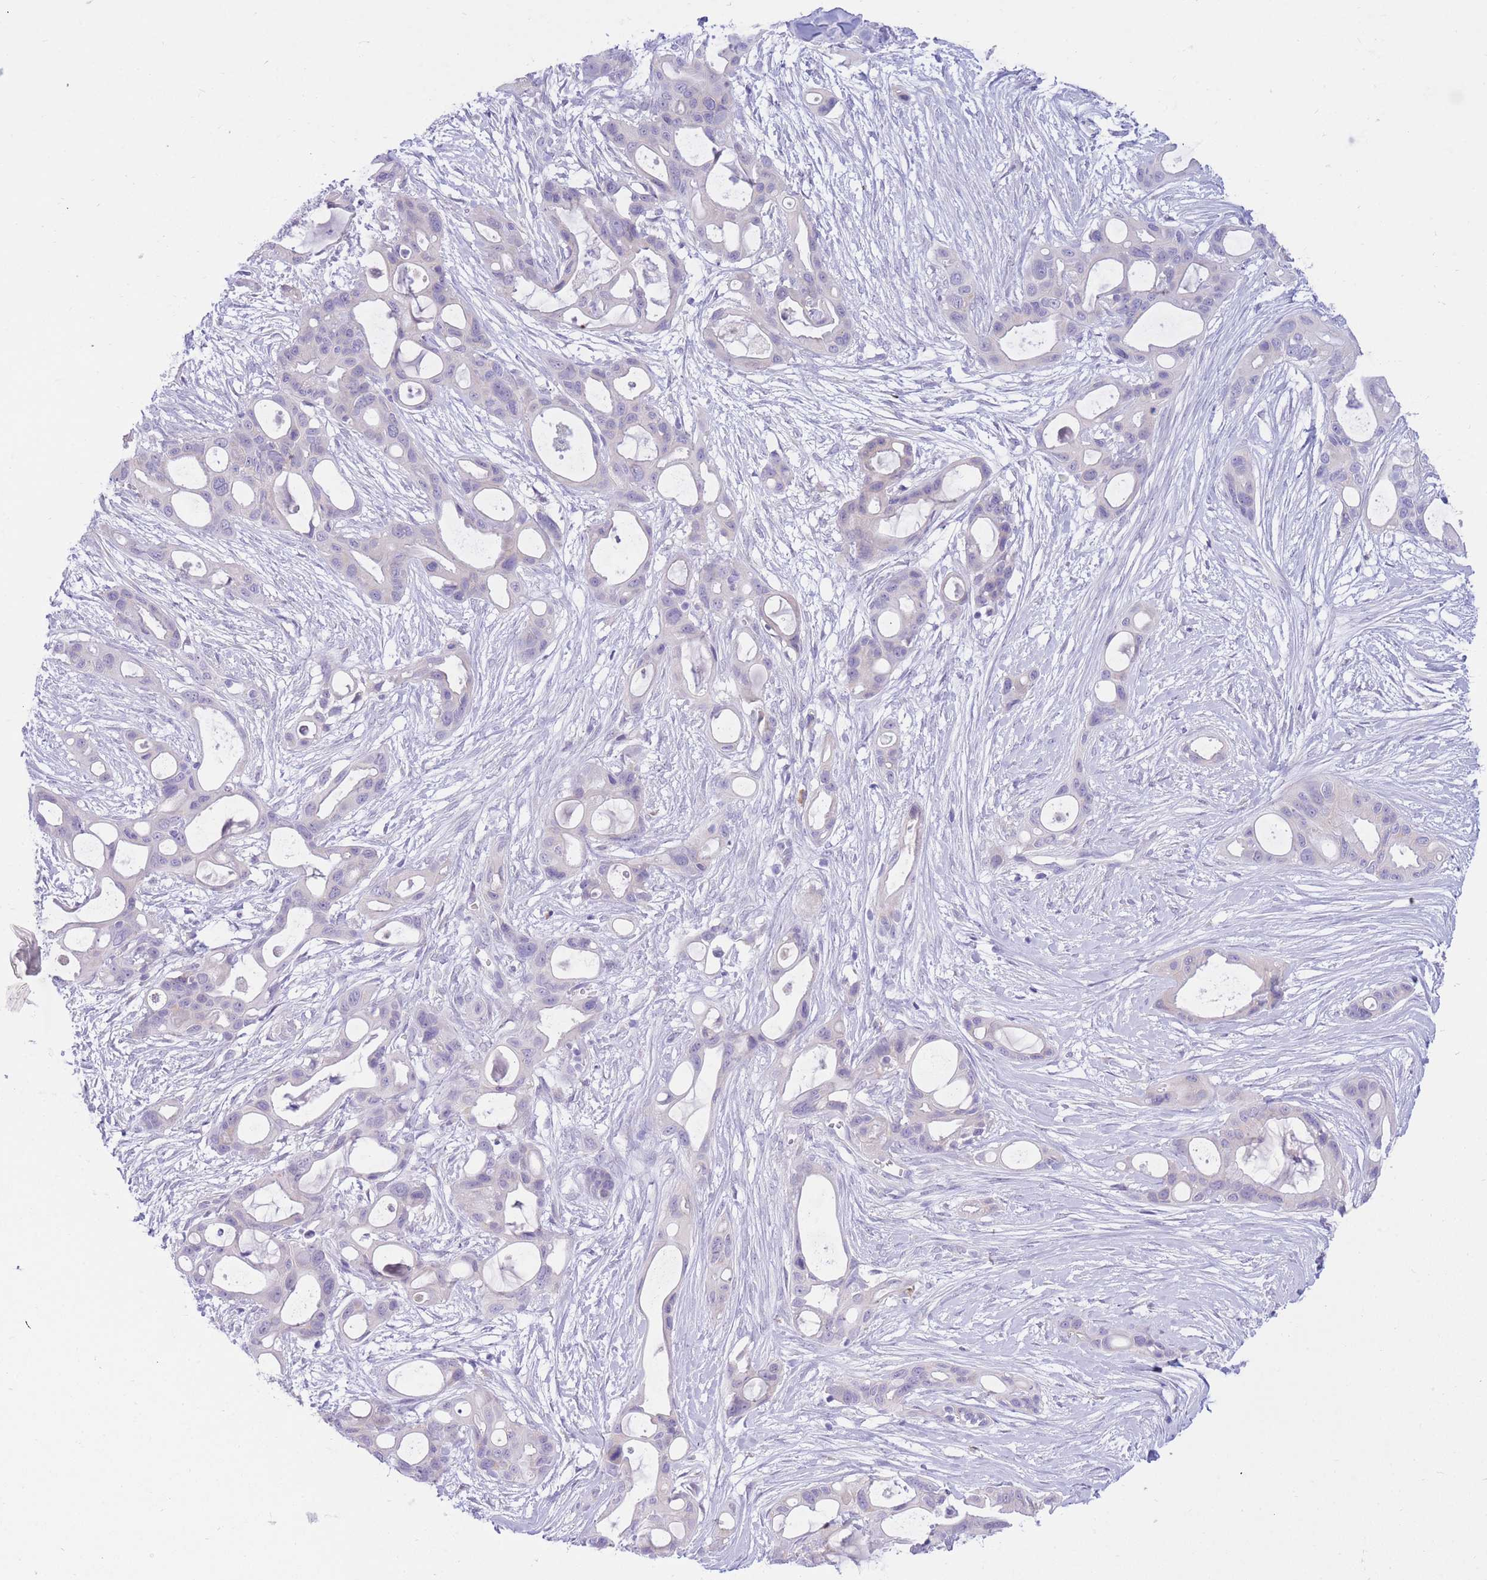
{"staining": {"intensity": "negative", "quantity": "none", "location": "none"}, "tissue": "ovarian cancer", "cell_type": "Tumor cells", "image_type": "cancer", "snomed": [{"axis": "morphology", "description": "Cystadenocarcinoma, mucinous, NOS"}, {"axis": "topography", "description": "Ovary"}], "caption": "High power microscopy histopathology image of an IHC histopathology image of ovarian cancer (mucinous cystadenocarcinoma), revealing no significant positivity in tumor cells.", "gene": "SSUH2", "patient": {"sex": "female", "age": 70}}